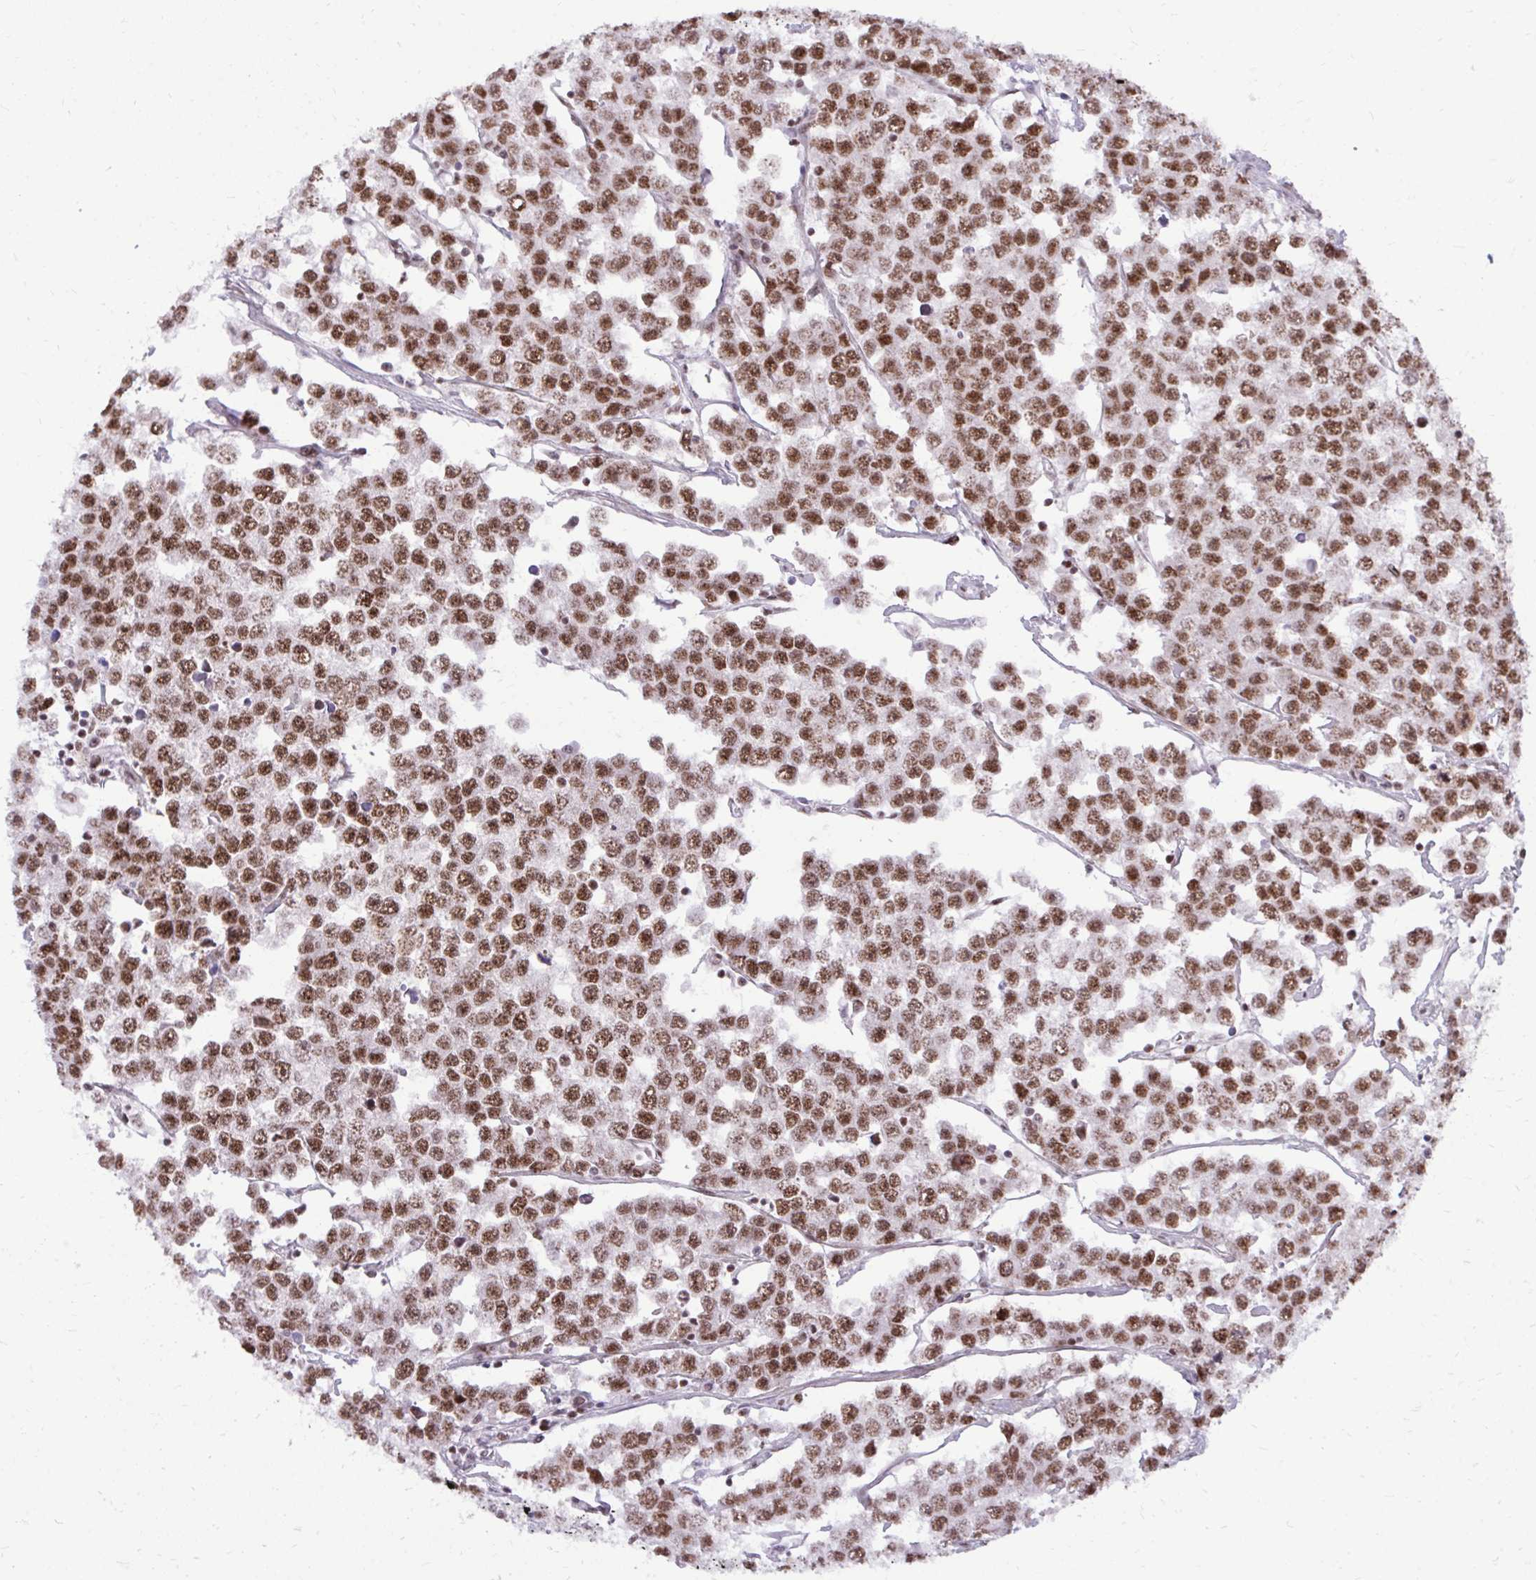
{"staining": {"intensity": "strong", "quantity": ">75%", "location": "nuclear"}, "tissue": "testis cancer", "cell_type": "Tumor cells", "image_type": "cancer", "snomed": [{"axis": "morphology", "description": "Seminoma, NOS"}, {"axis": "morphology", "description": "Carcinoma, Embryonal, NOS"}, {"axis": "topography", "description": "Testis"}], "caption": "Immunohistochemical staining of human testis cancer displays high levels of strong nuclear protein expression in approximately >75% of tumor cells.", "gene": "CDYL", "patient": {"sex": "male", "age": 52}}